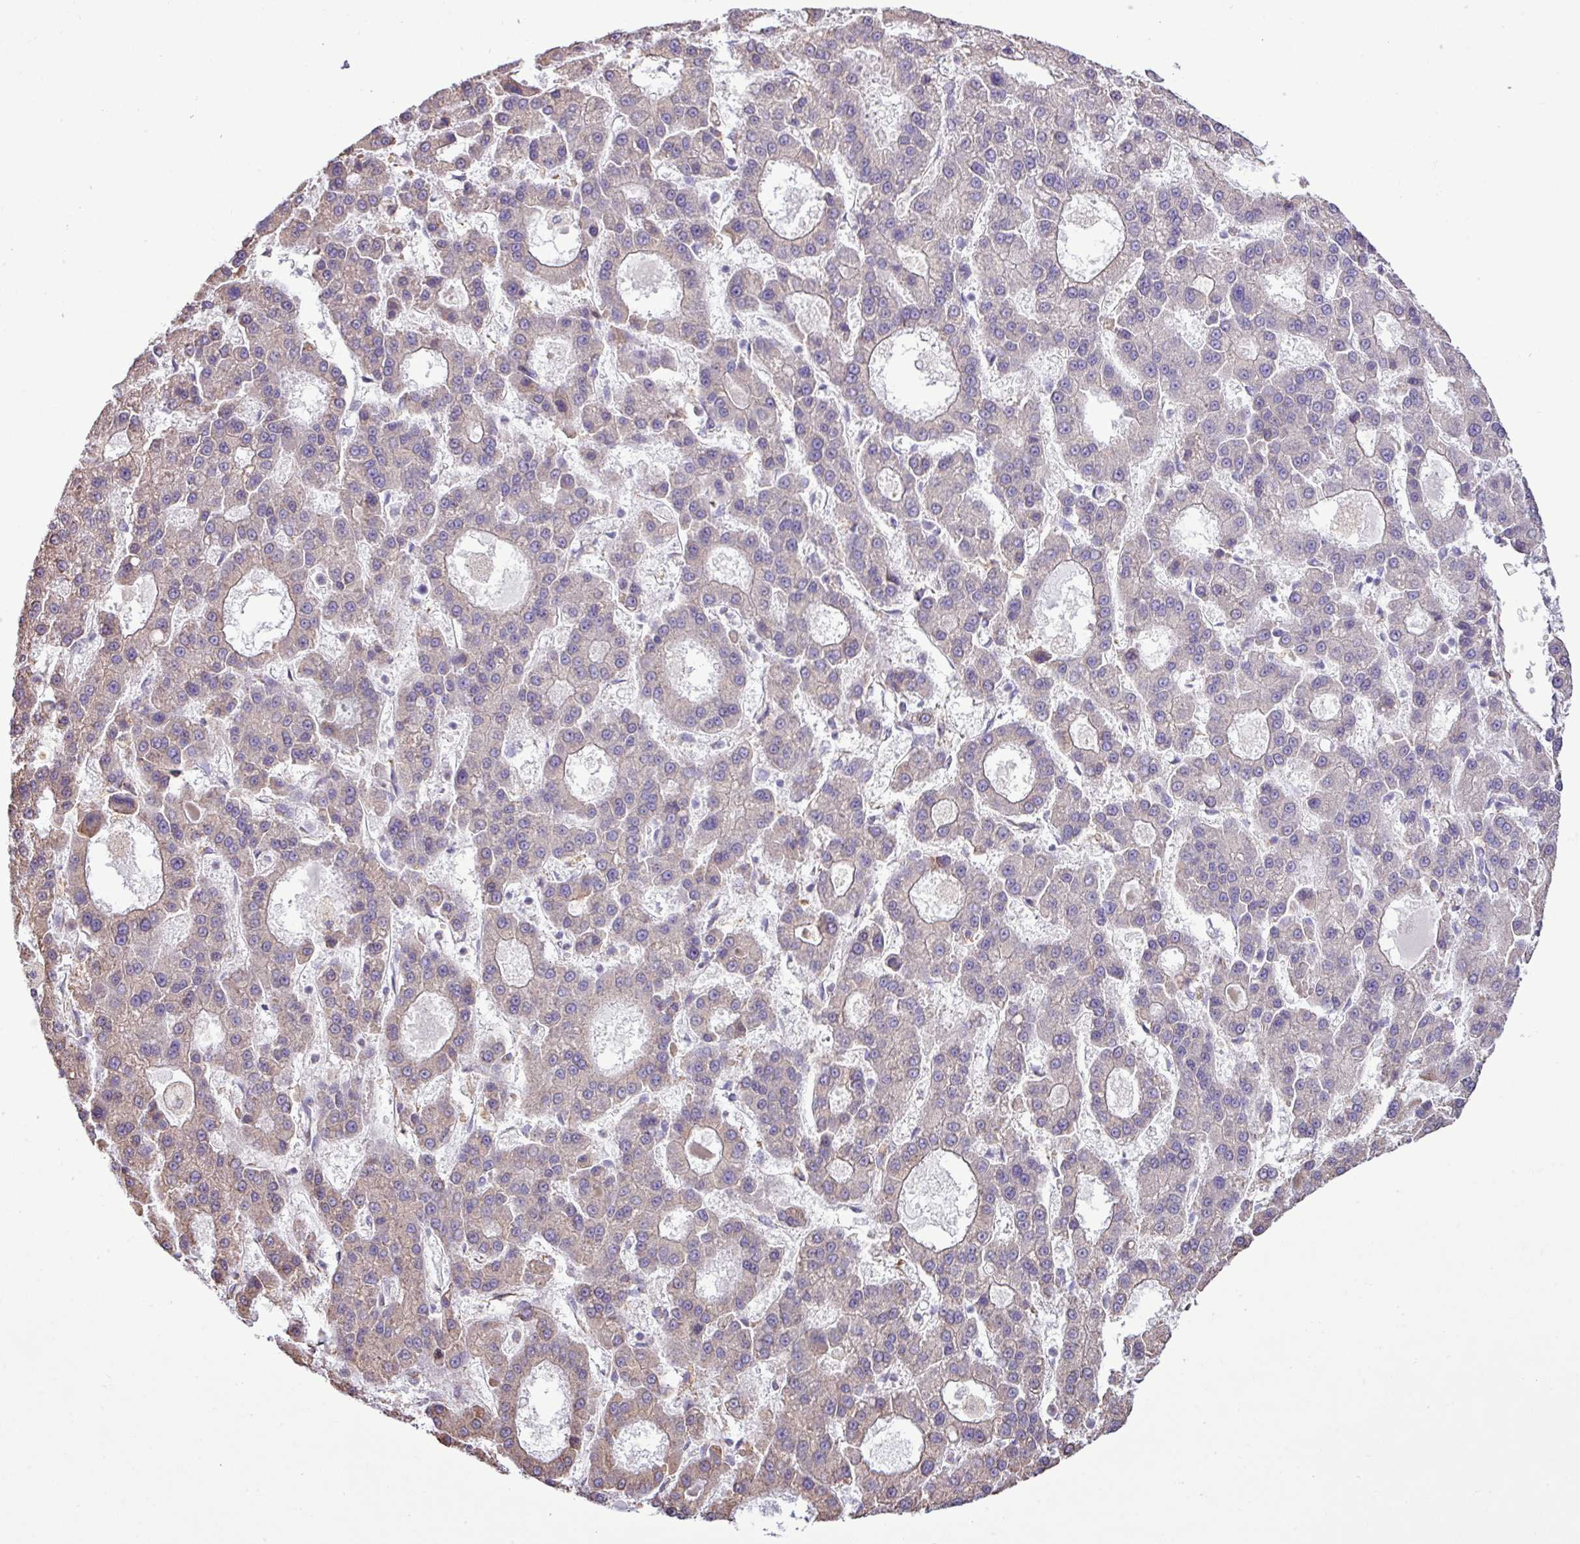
{"staining": {"intensity": "weak", "quantity": "<25%", "location": "cytoplasmic/membranous"}, "tissue": "liver cancer", "cell_type": "Tumor cells", "image_type": "cancer", "snomed": [{"axis": "morphology", "description": "Carcinoma, Hepatocellular, NOS"}, {"axis": "topography", "description": "Liver"}], "caption": "Immunohistochemistry image of neoplastic tissue: liver hepatocellular carcinoma stained with DAB shows no significant protein expression in tumor cells.", "gene": "ZSCAN5A", "patient": {"sex": "male", "age": 70}}